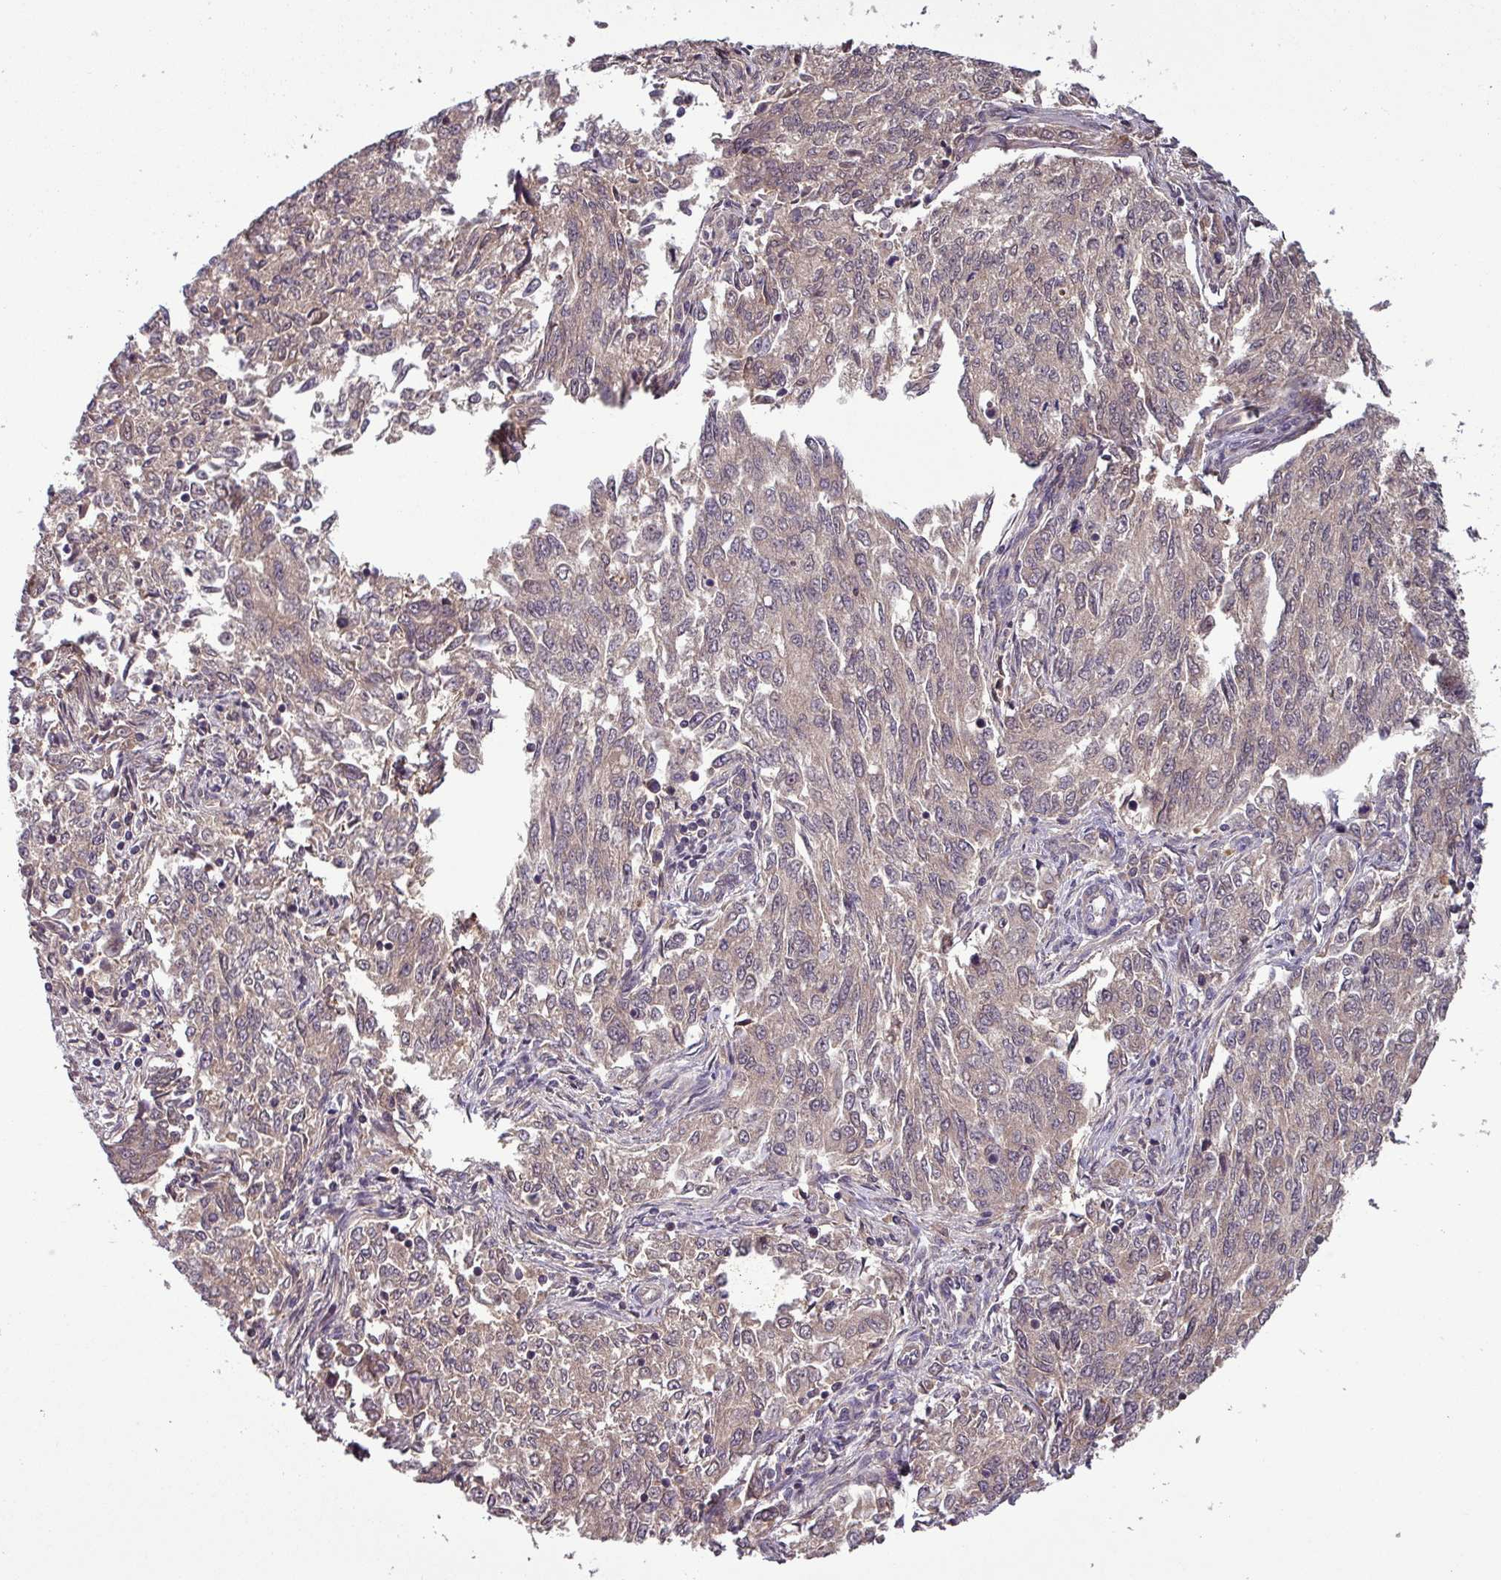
{"staining": {"intensity": "weak", "quantity": "25%-75%", "location": "cytoplasmic/membranous"}, "tissue": "endometrial cancer", "cell_type": "Tumor cells", "image_type": "cancer", "snomed": [{"axis": "morphology", "description": "Adenocarcinoma, NOS"}, {"axis": "topography", "description": "Endometrium"}], "caption": "Human endometrial cancer (adenocarcinoma) stained with a protein marker exhibits weak staining in tumor cells.", "gene": "NOB1", "patient": {"sex": "female", "age": 50}}